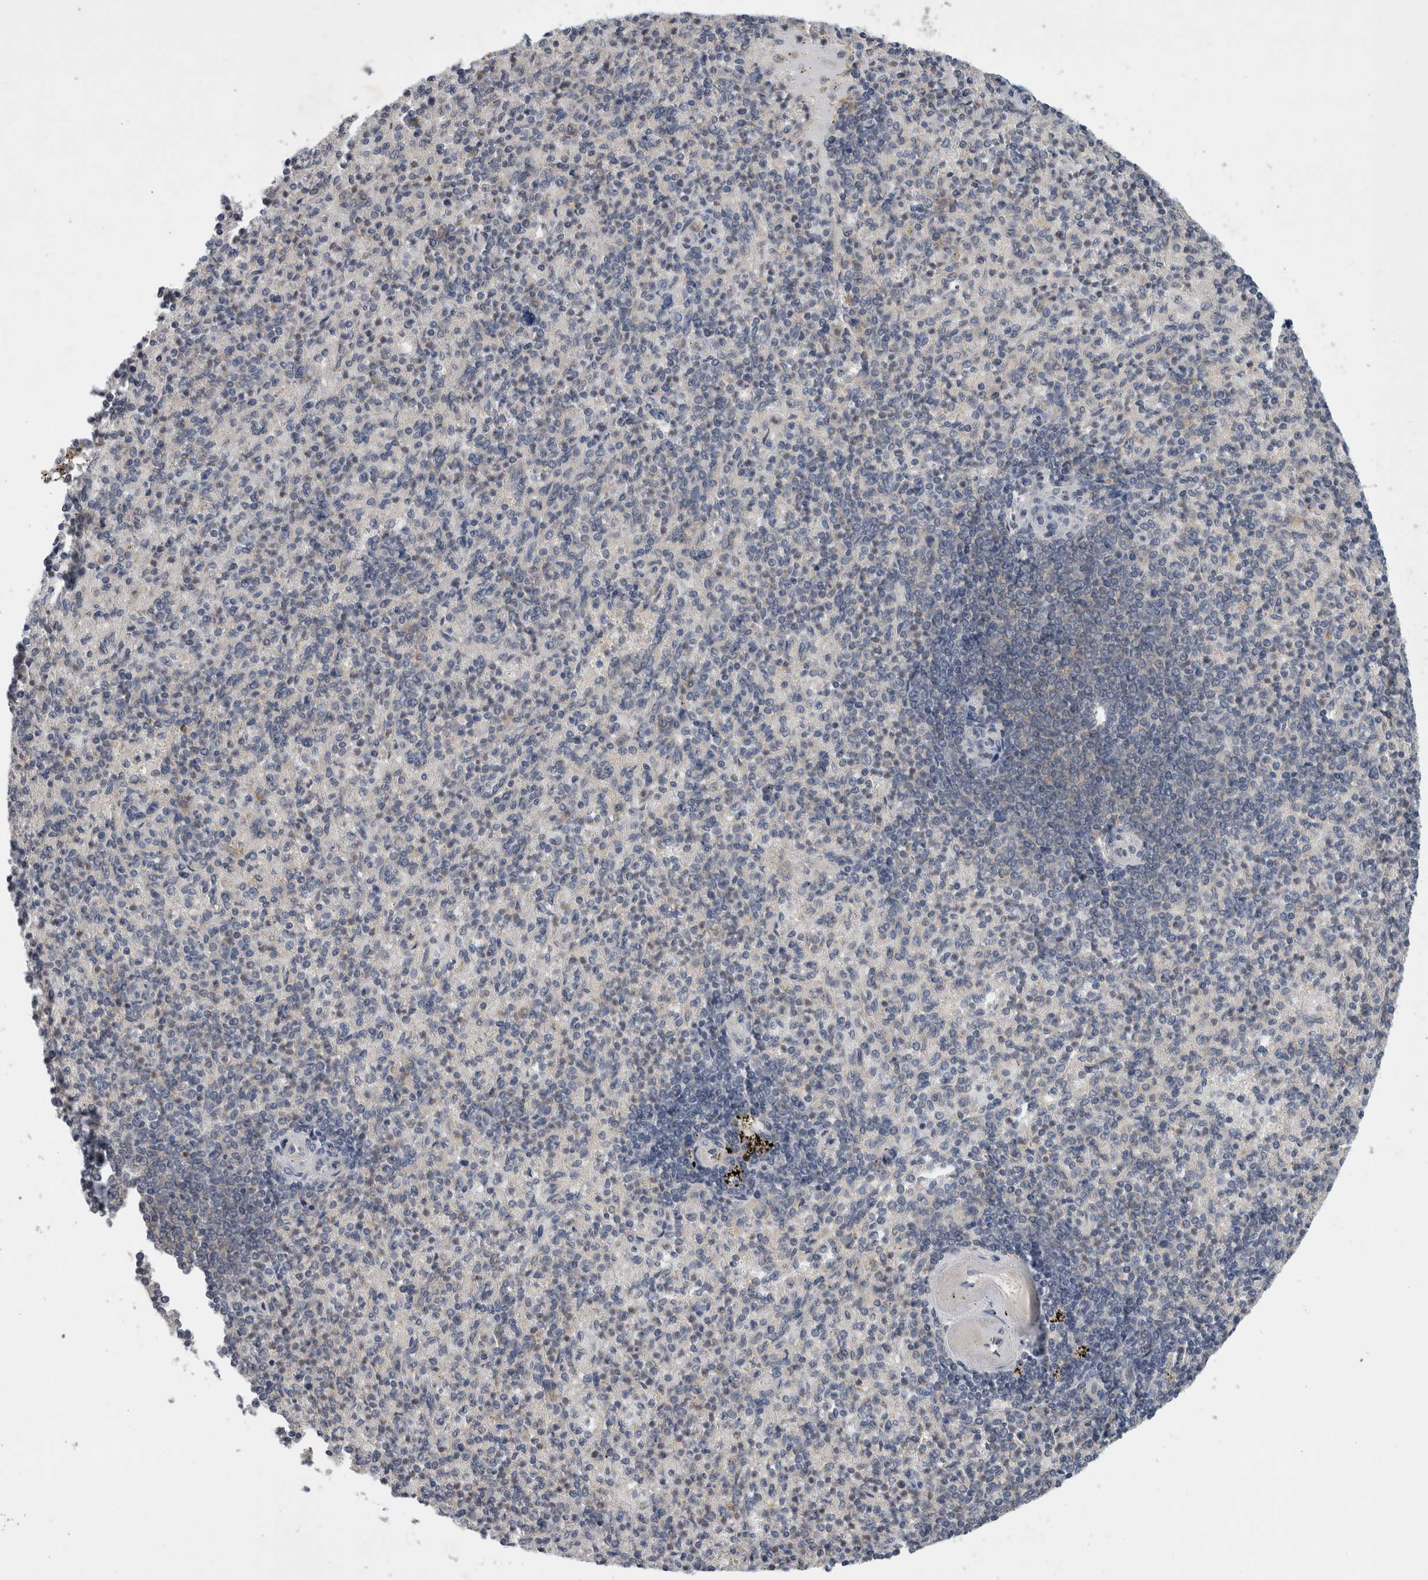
{"staining": {"intensity": "weak", "quantity": "<25%", "location": "cytoplasmic/membranous"}, "tissue": "spleen", "cell_type": "Cells in red pulp", "image_type": "normal", "snomed": [{"axis": "morphology", "description": "Normal tissue, NOS"}, {"axis": "topography", "description": "Spleen"}], "caption": "Immunohistochemistry photomicrograph of unremarkable spleen: spleen stained with DAB (3,3'-diaminobenzidine) exhibits no significant protein positivity in cells in red pulp.", "gene": "AASDHPPT", "patient": {"sex": "female", "age": 74}}